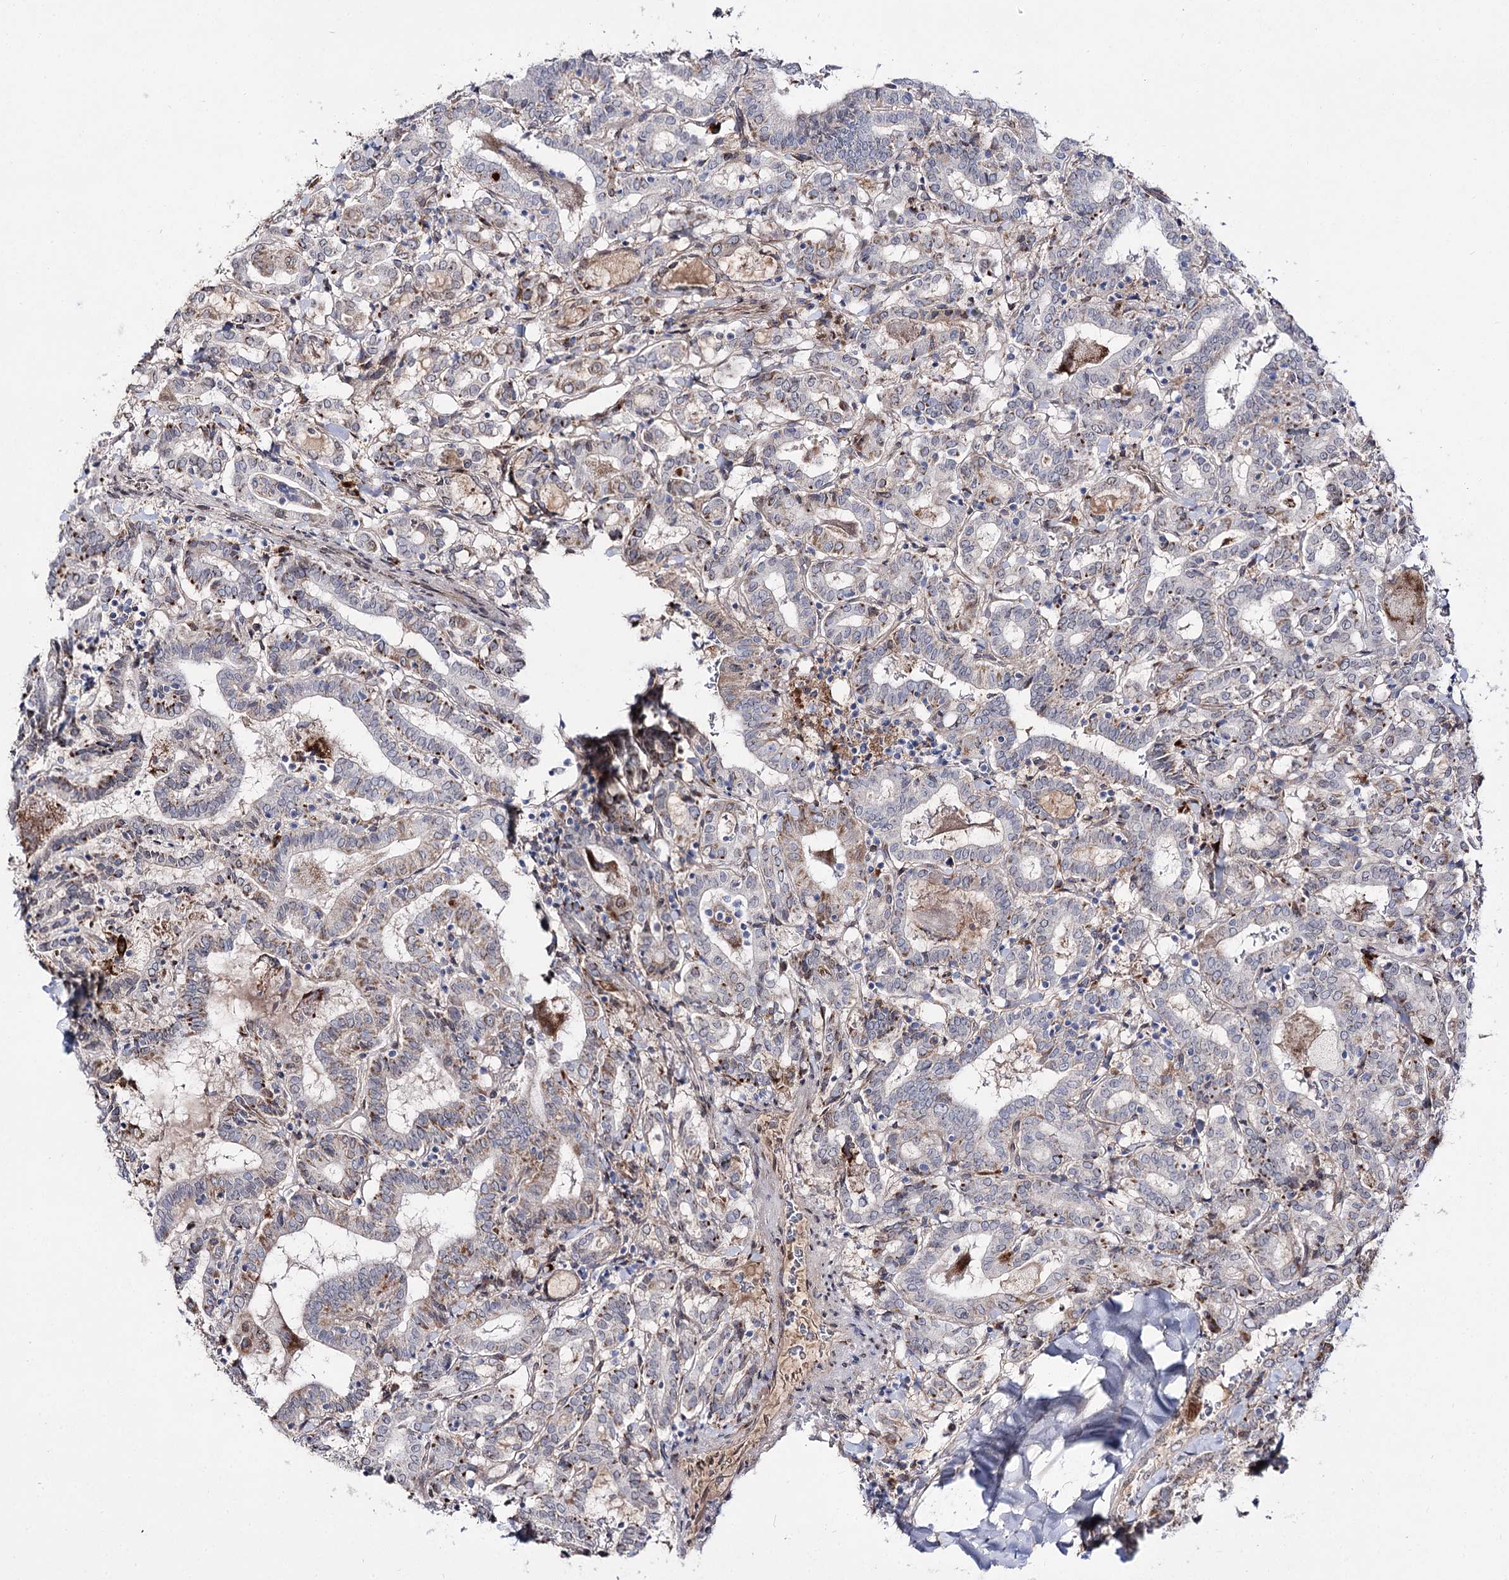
{"staining": {"intensity": "moderate", "quantity": "25%-75%", "location": "cytoplasmic/membranous"}, "tissue": "thyroid cancer", "cell_type": "Tumor cells", "image_type": "cancer", "snomed": [{"axis": "morphology", "description": "Papillary adenocarcinoma, NOS"}, {"axis": "topography", "description": "Thyroid gland"}], "caption": "An IHC photomicrograph of neoplastic tissue is shown. Protein staining in brown shows moderate cytoplasmic/membranous positivity in thyroid cancer (papillary adenocarcinoma) within tumor cells.", "gene": "C11orf80", "patient": {"sex": "female", "age": 72}}